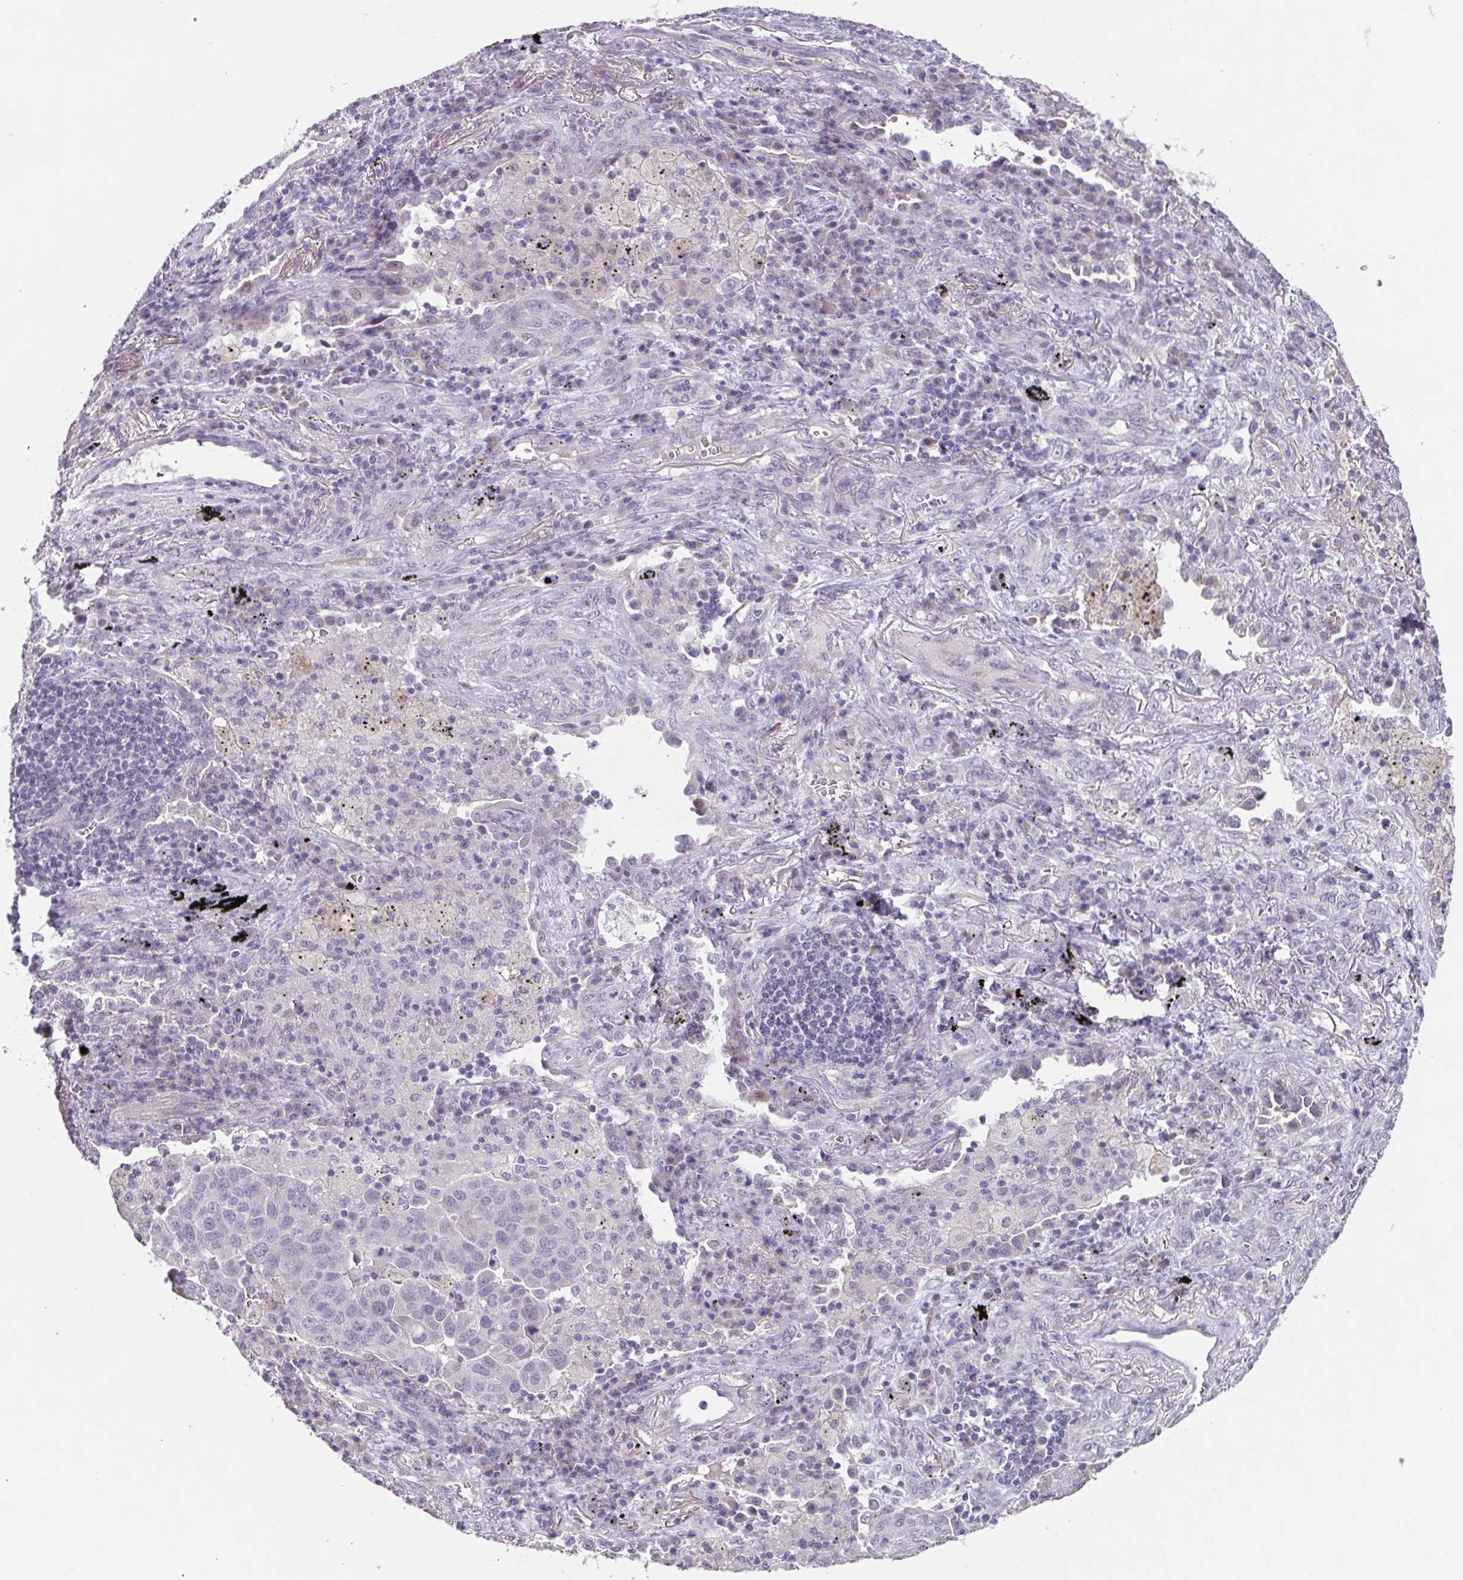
{"staining": {"intensity": "negative", "quantity": "none", "location": "none"}, "tissue": "lung cancer", "cell_type": "Tumor cells", "image_type": "cancer", "snomed": [{"axis": "morphology", "description": "Adenocarcinoma, NOS"}, {"axis": "morphology", "description": "Adenocarcinoma, metastatic, NOS"}, {"axis": "topography", "description": "Lymph node"}, {"axis": "topography", "description": "Lung"}], "caption": "DAB (3,3'-diaminobenzidine) immunohistochemical staining of lung cancer reveals no significant staining in tumor cells. Nuclei are stained in blue.", "gene": "GHRL", "patient": {"sex": "female", "age": 65}}